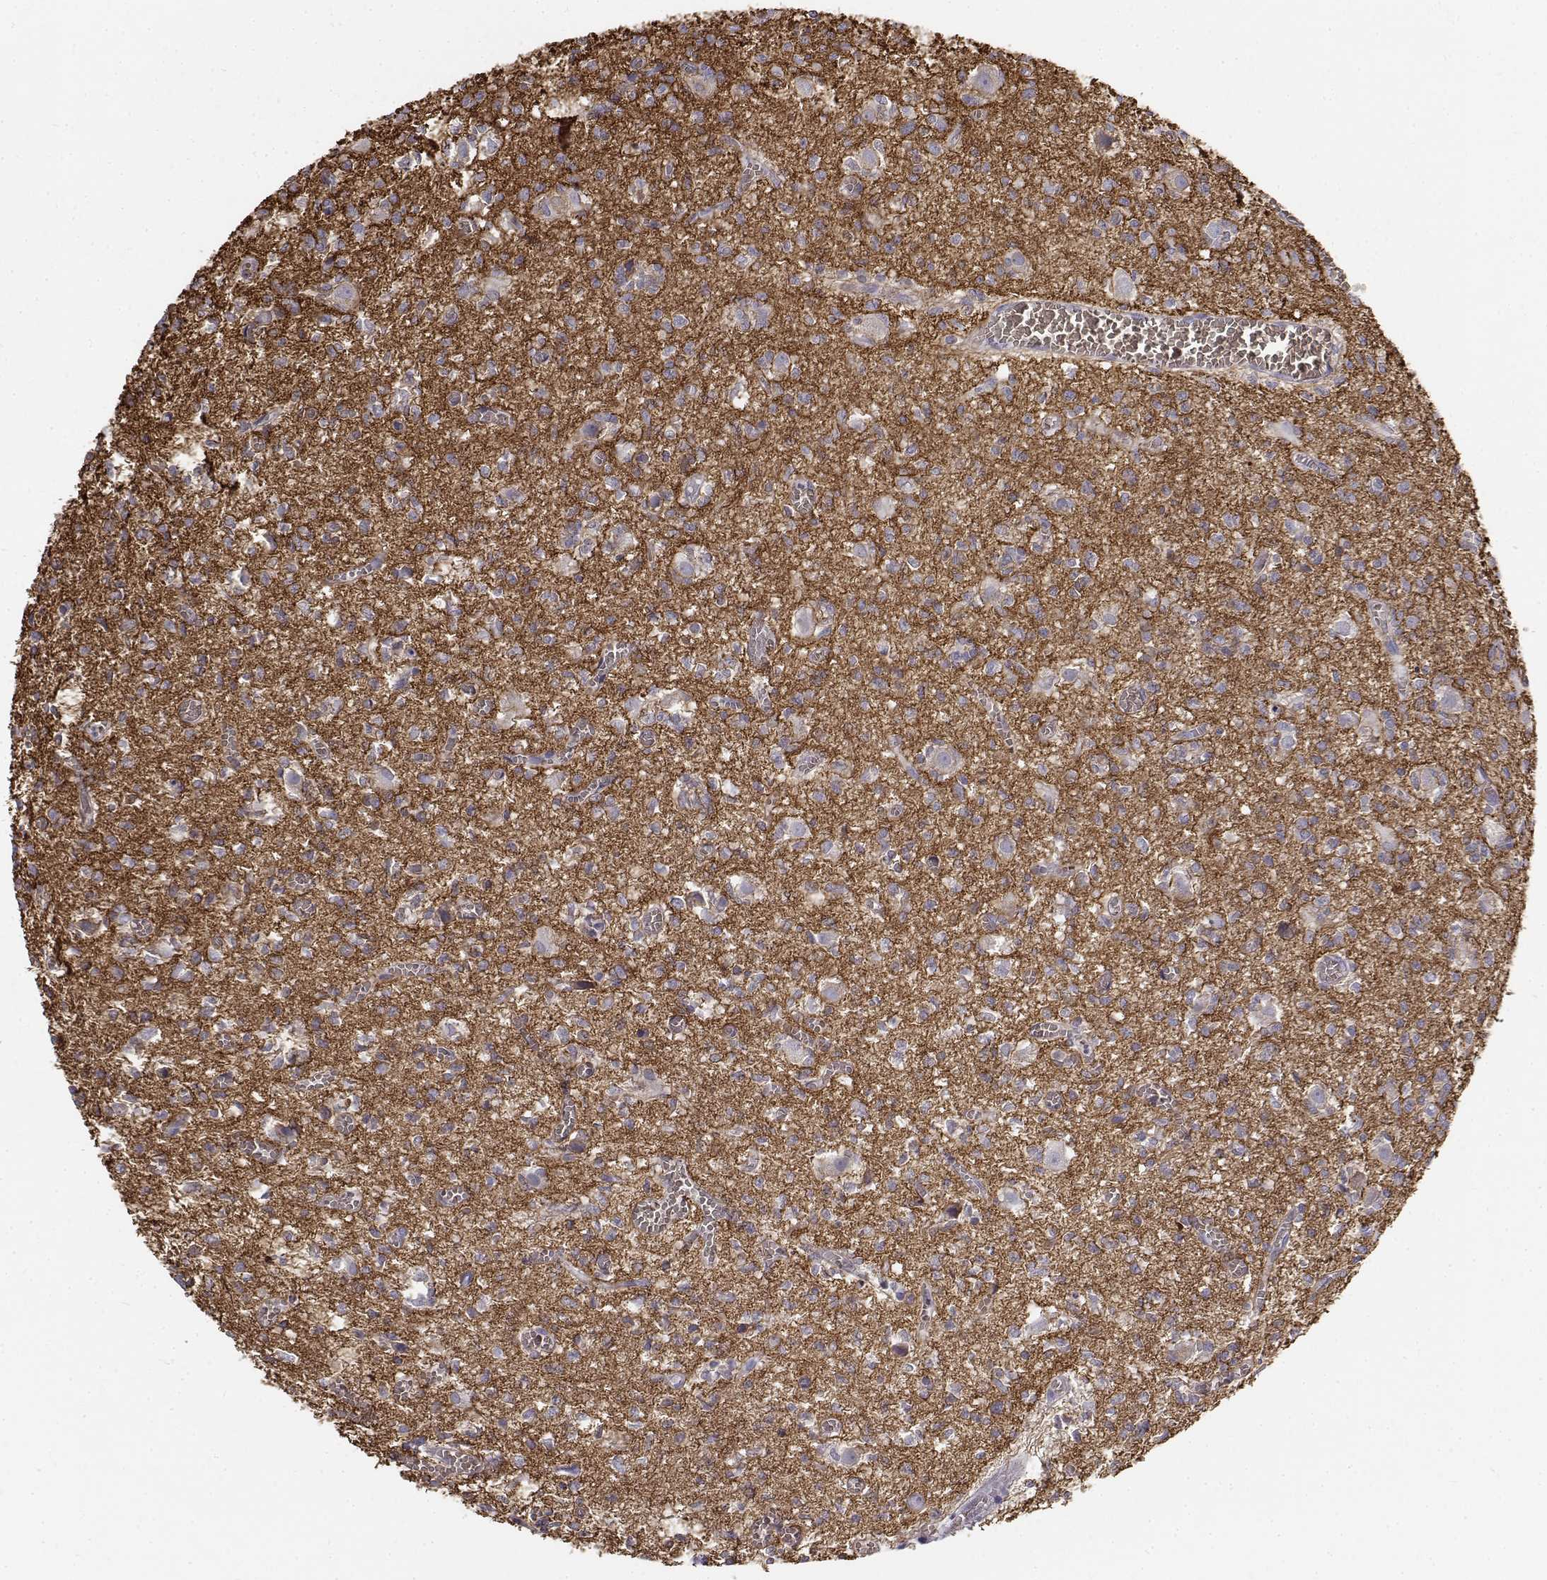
{"staining": {"intensity": "negative", "quantity": "none", "location": "none"}, "tissue": "glioma", "cell_type": "Tumor cells", "image_type": "cancer", "snomed": [{"axis": "morphology", "description": "Glioma, malignant, Low grade"}, {"axis": "topography", "description": "Brain"}], "caption": "DAB immunohistochemical staining of low-grade glioma (malignant) demonstrates no significant expression in tumor cells. (DAB (3,3'-diaminobenzidine) IHC visualized using brightfield microscopy, high magnification).", "gene": "CADM1", "patient": {"sex": "male", "age": 64}}